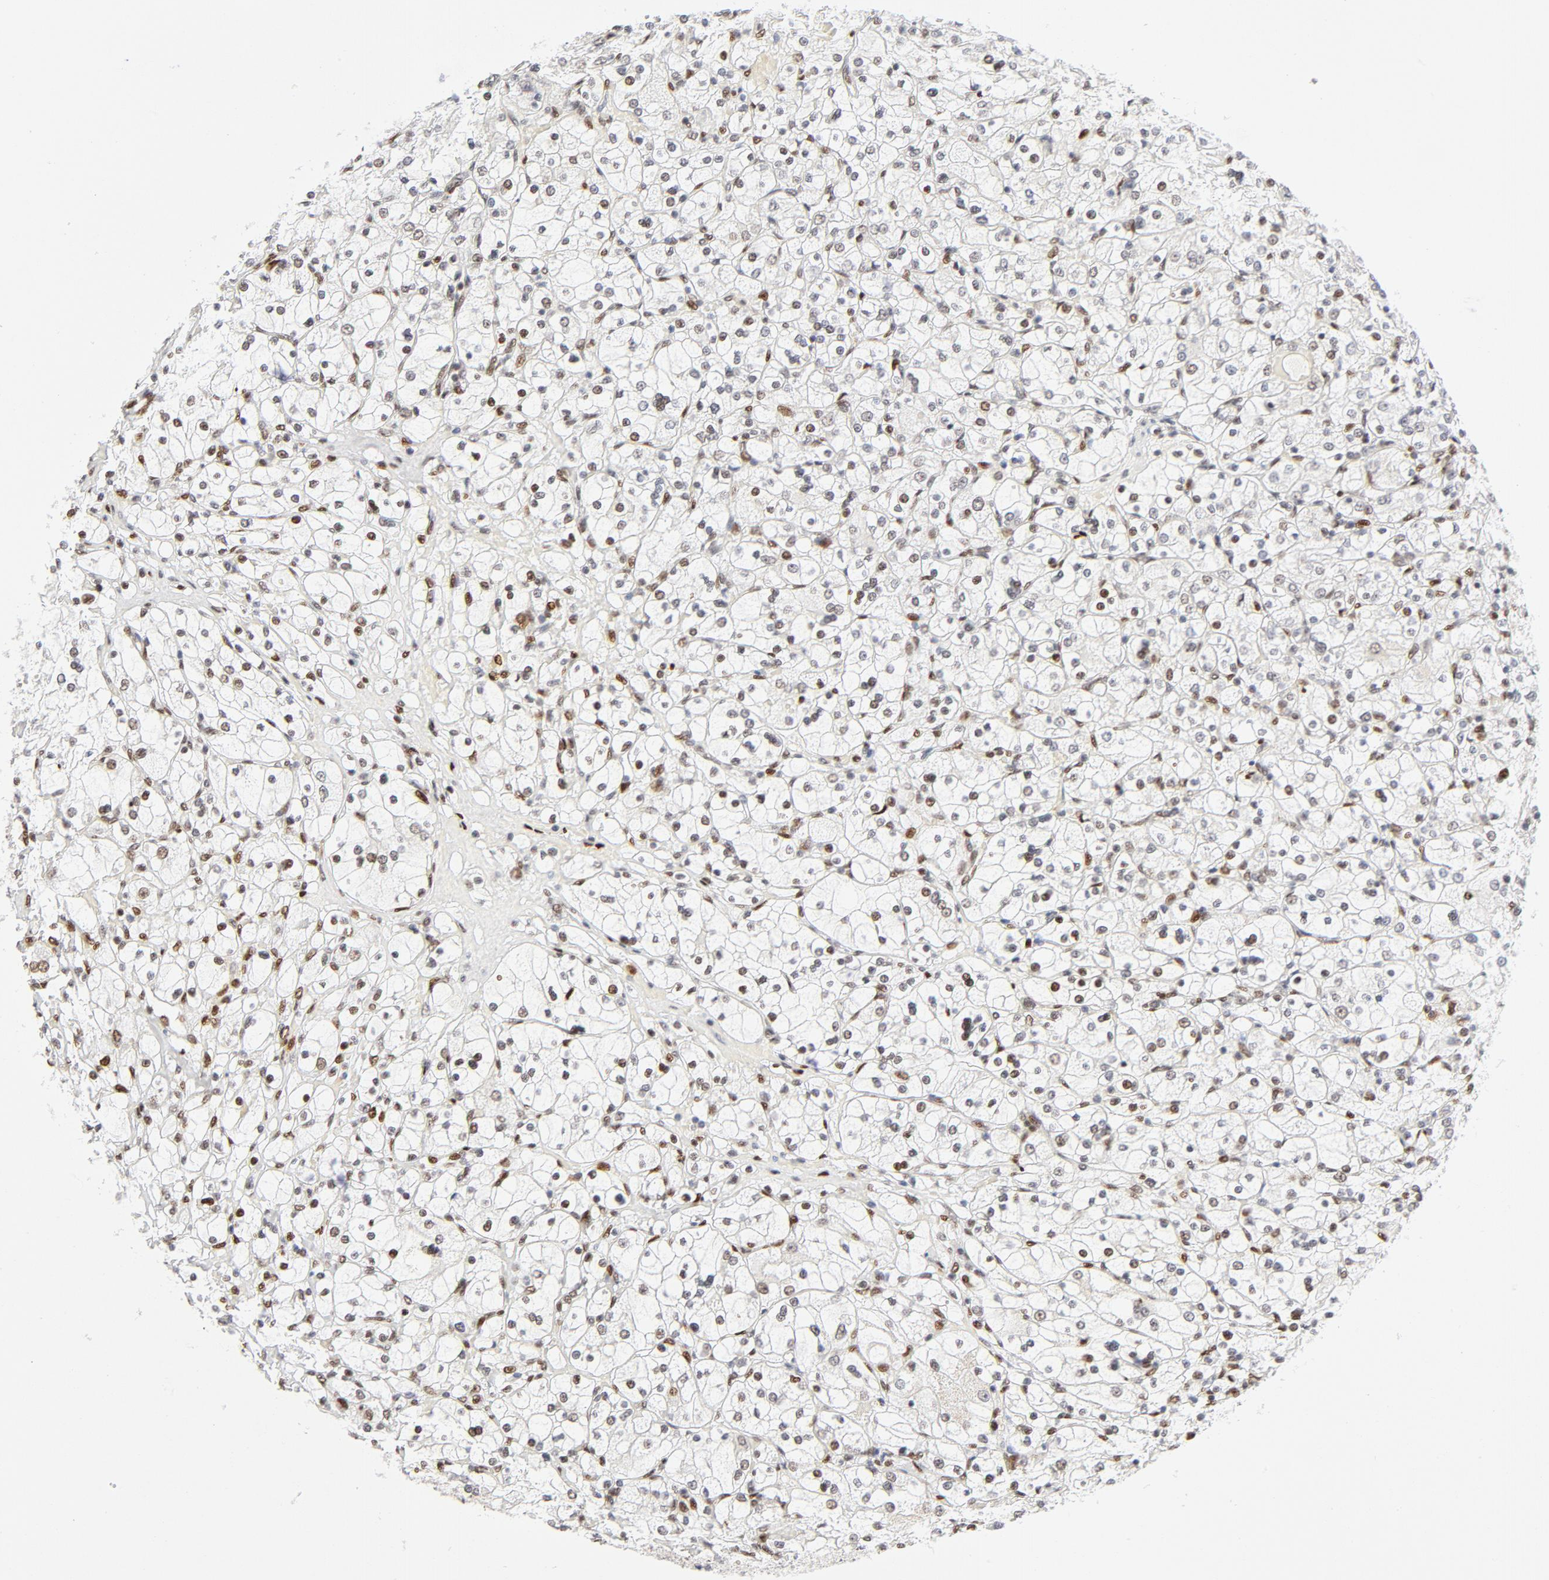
{"staining": {"intensity": "weak", "quantity": "<25%", "location": "nuclear"}, "tissue": "renal cancer", "cell_type": "Tumor cells", "image_type": "cancer", "snomed": [{"axis": "morphology", "description": "Adenocarcinoma, NOS"}, {"axis": "topography", "description": "Kidney"}], "caption": "IHC photomicrograph of human renal adenocarcinoma stained for a protein (brown), which shows no positivity in tumor cells.", "gene": "MEF2A", "patient": {"sex": "female", "age": 83}}